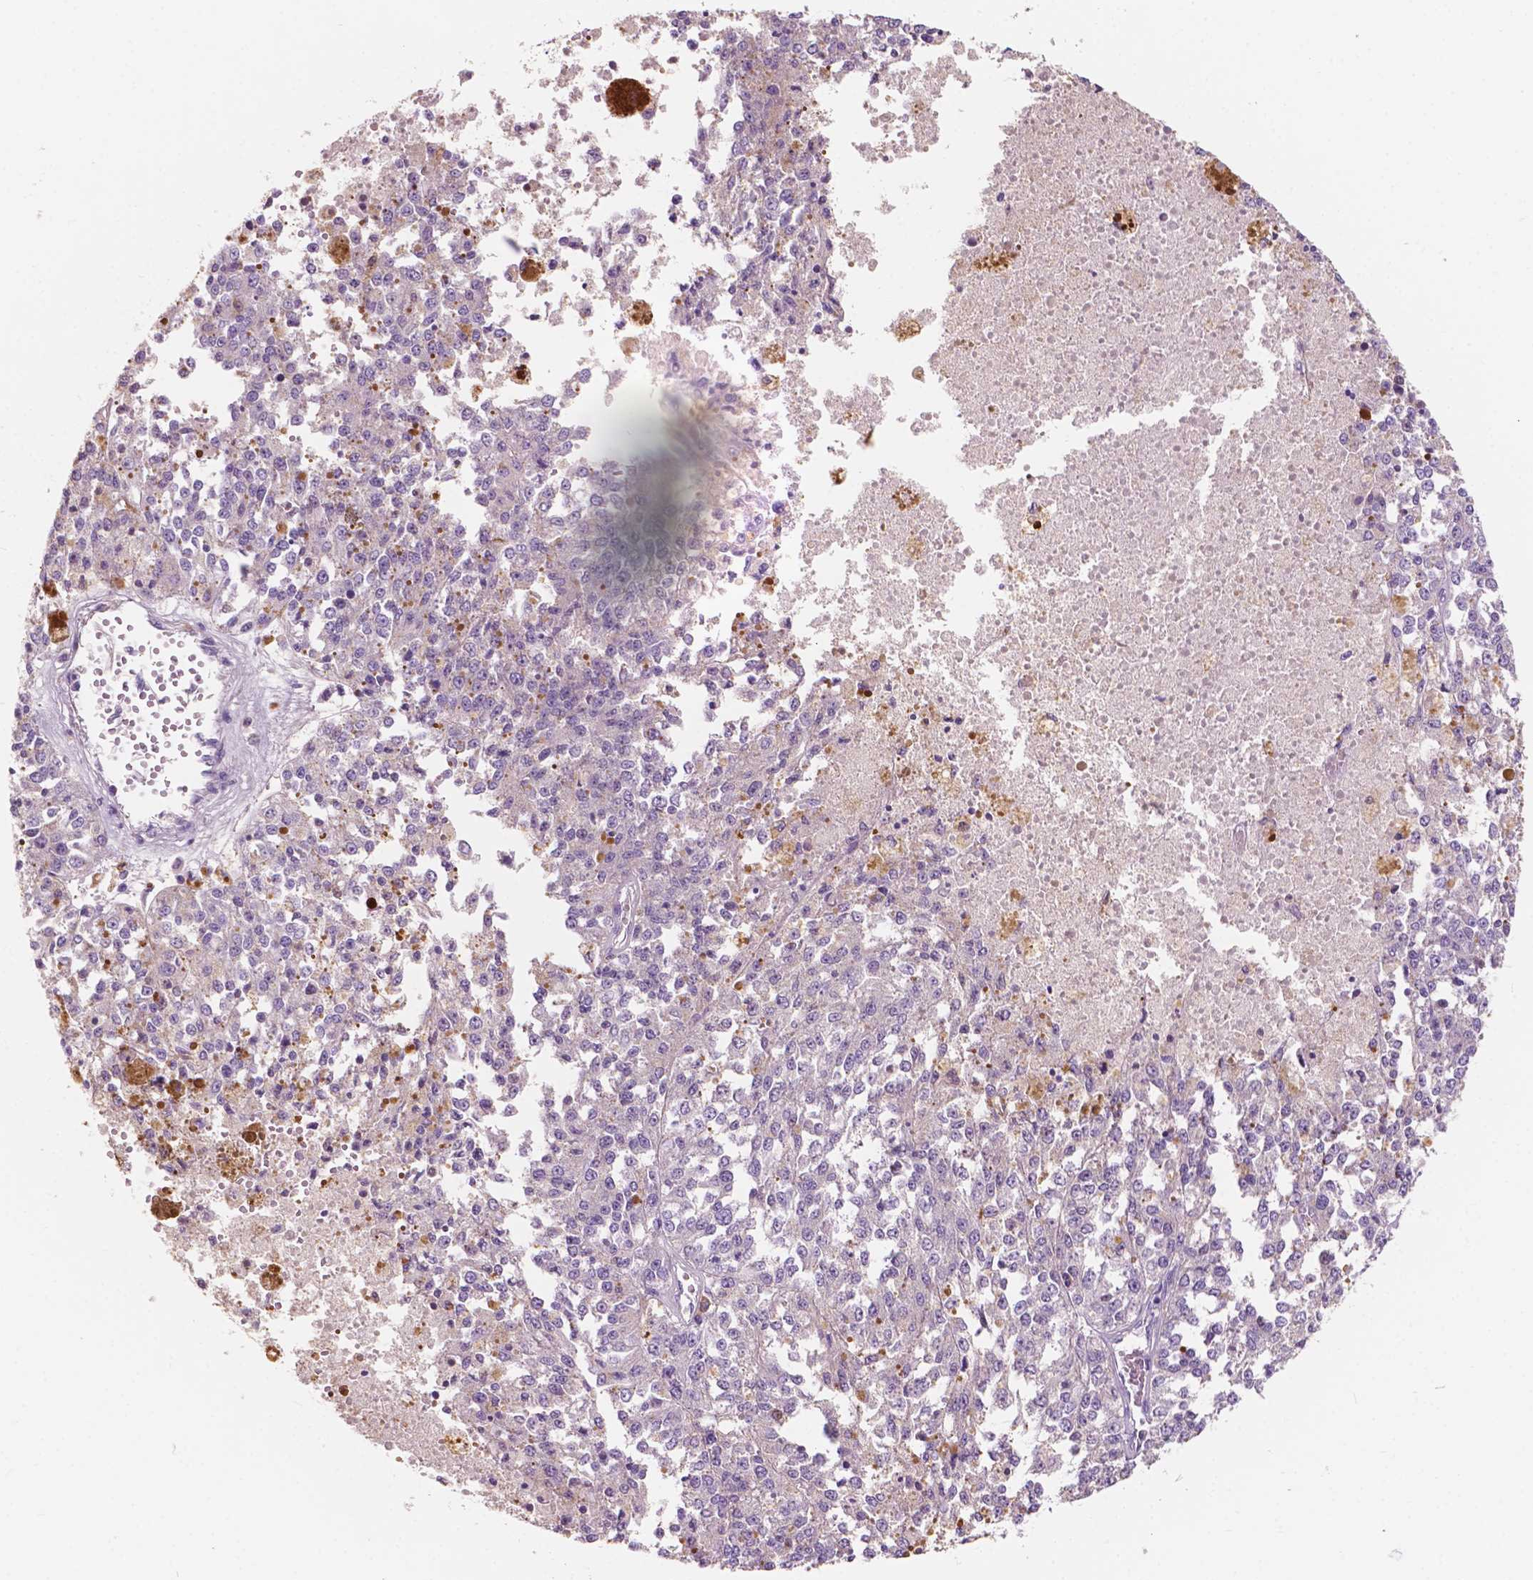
{"staining": {"intensity": "negative", "quantity": "none", "location": "none"}, "tissue": "melanoma", "cell_type": "Tumor cells", "image_type": "cancer", "snomed": [{"axis": "morphology", "description": "Malignant melanoma, Metastatic site"}, {"axis": "topography", "description": "Lymph node"}], "caption": "Tumor cells show no significant protein expression in melanoma.", "gene": "SEMA4A", "patient": {"sex": "female", "age": 64}}